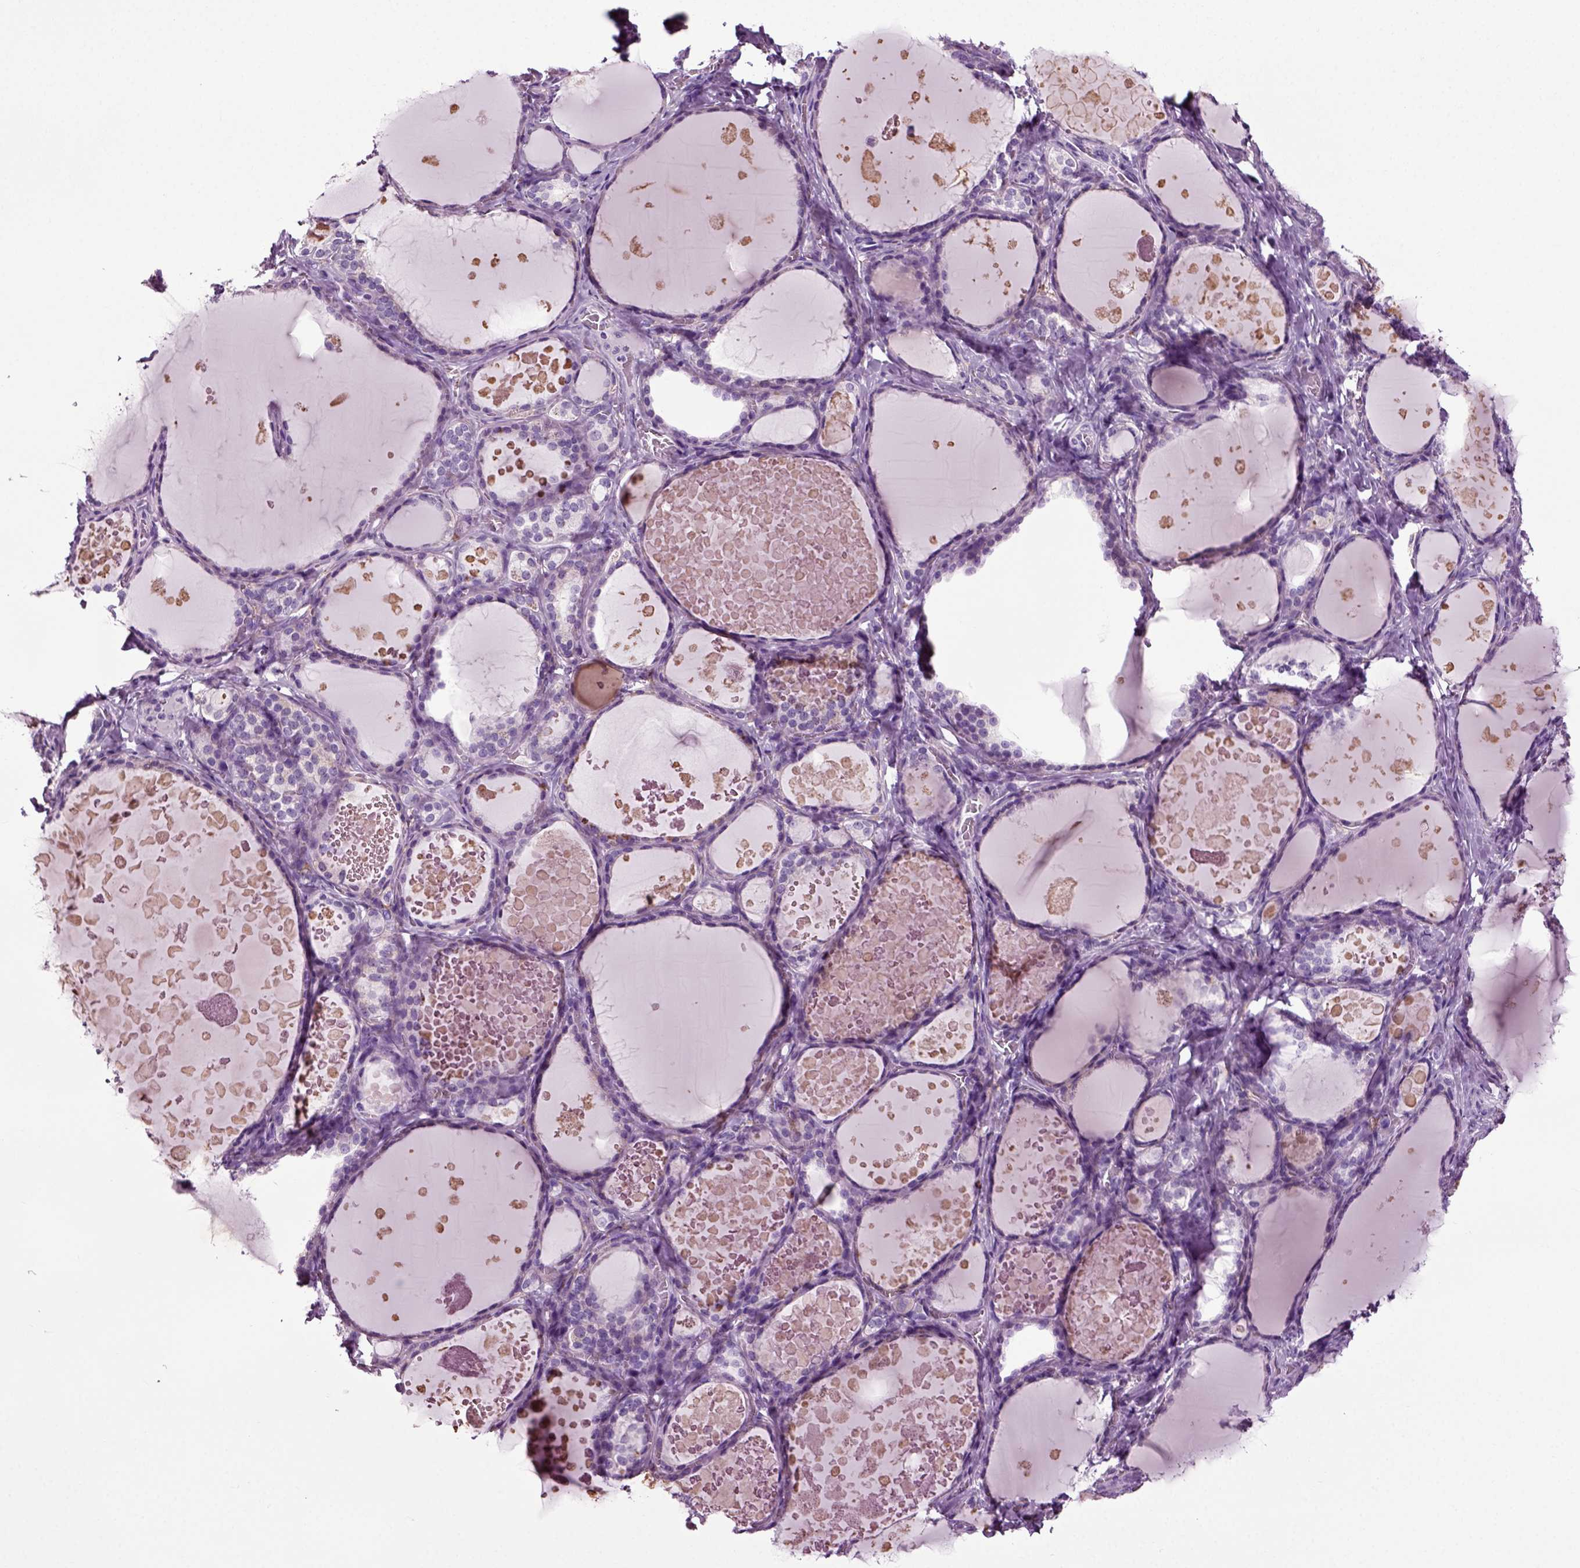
{"staining": {"intensity": "negative", "quantity": "none", "location": "none"}, "tissue": "thyroid gland", "cell_type": "Glandular cells", "image_type": "normal", "snomed": [{"axis": "morphology", "description": "Normal tissue, NOS"}, {"axis": "topography", "description": "Thyroid gland"}], "caption": "A photomicrograph of thyroid gland stained for a protein displays no brown staining in glandular cells. (DAB IHC, high magnification).", "gene": "DNAH10", "patient": {"sex": "female", "age": 56}}